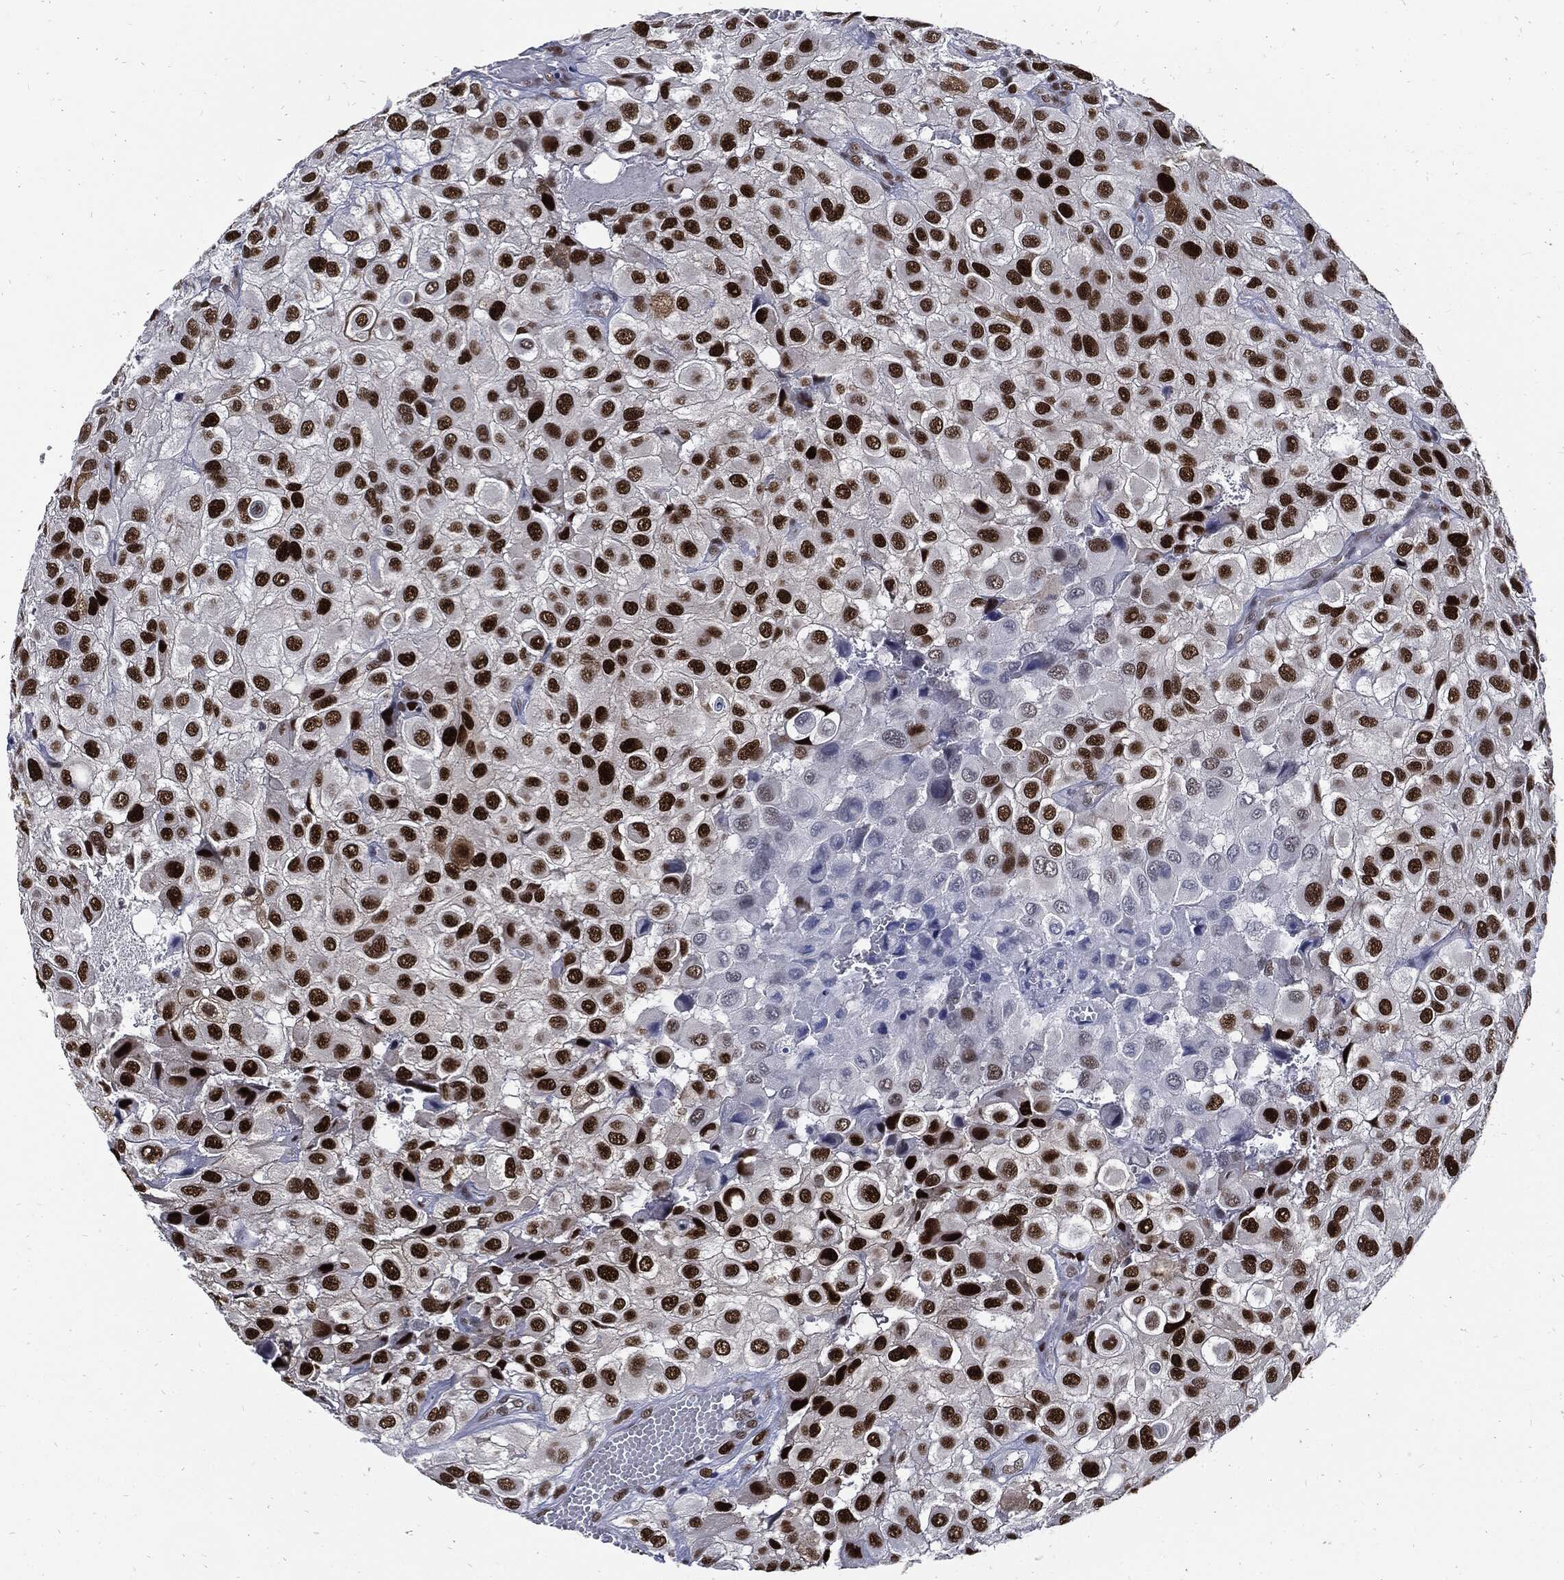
{"staining": {"intensity": "strong", "quantity": ">75%", "location": "nuclear"}, "tissue": "urothelial cancer", "cell_type": "Tumor cells", "image_type": "cancer", "snomed": [{"axis": "morphology", "description": "Urothelial carcinoma, High grade"}, {"axis": "topography", "description": "Urinary bladder"}], "caption": "Strong nuclear staining is present in approximately >75% of tumor cells in high-grade urothelial carcinoma. Using DAB (brown) and hematoxylin (blue) stains, captured at high magnification using brightfield microscopy.", "gene": "NBN", "patient": {"sex": "male", "age": 56}}